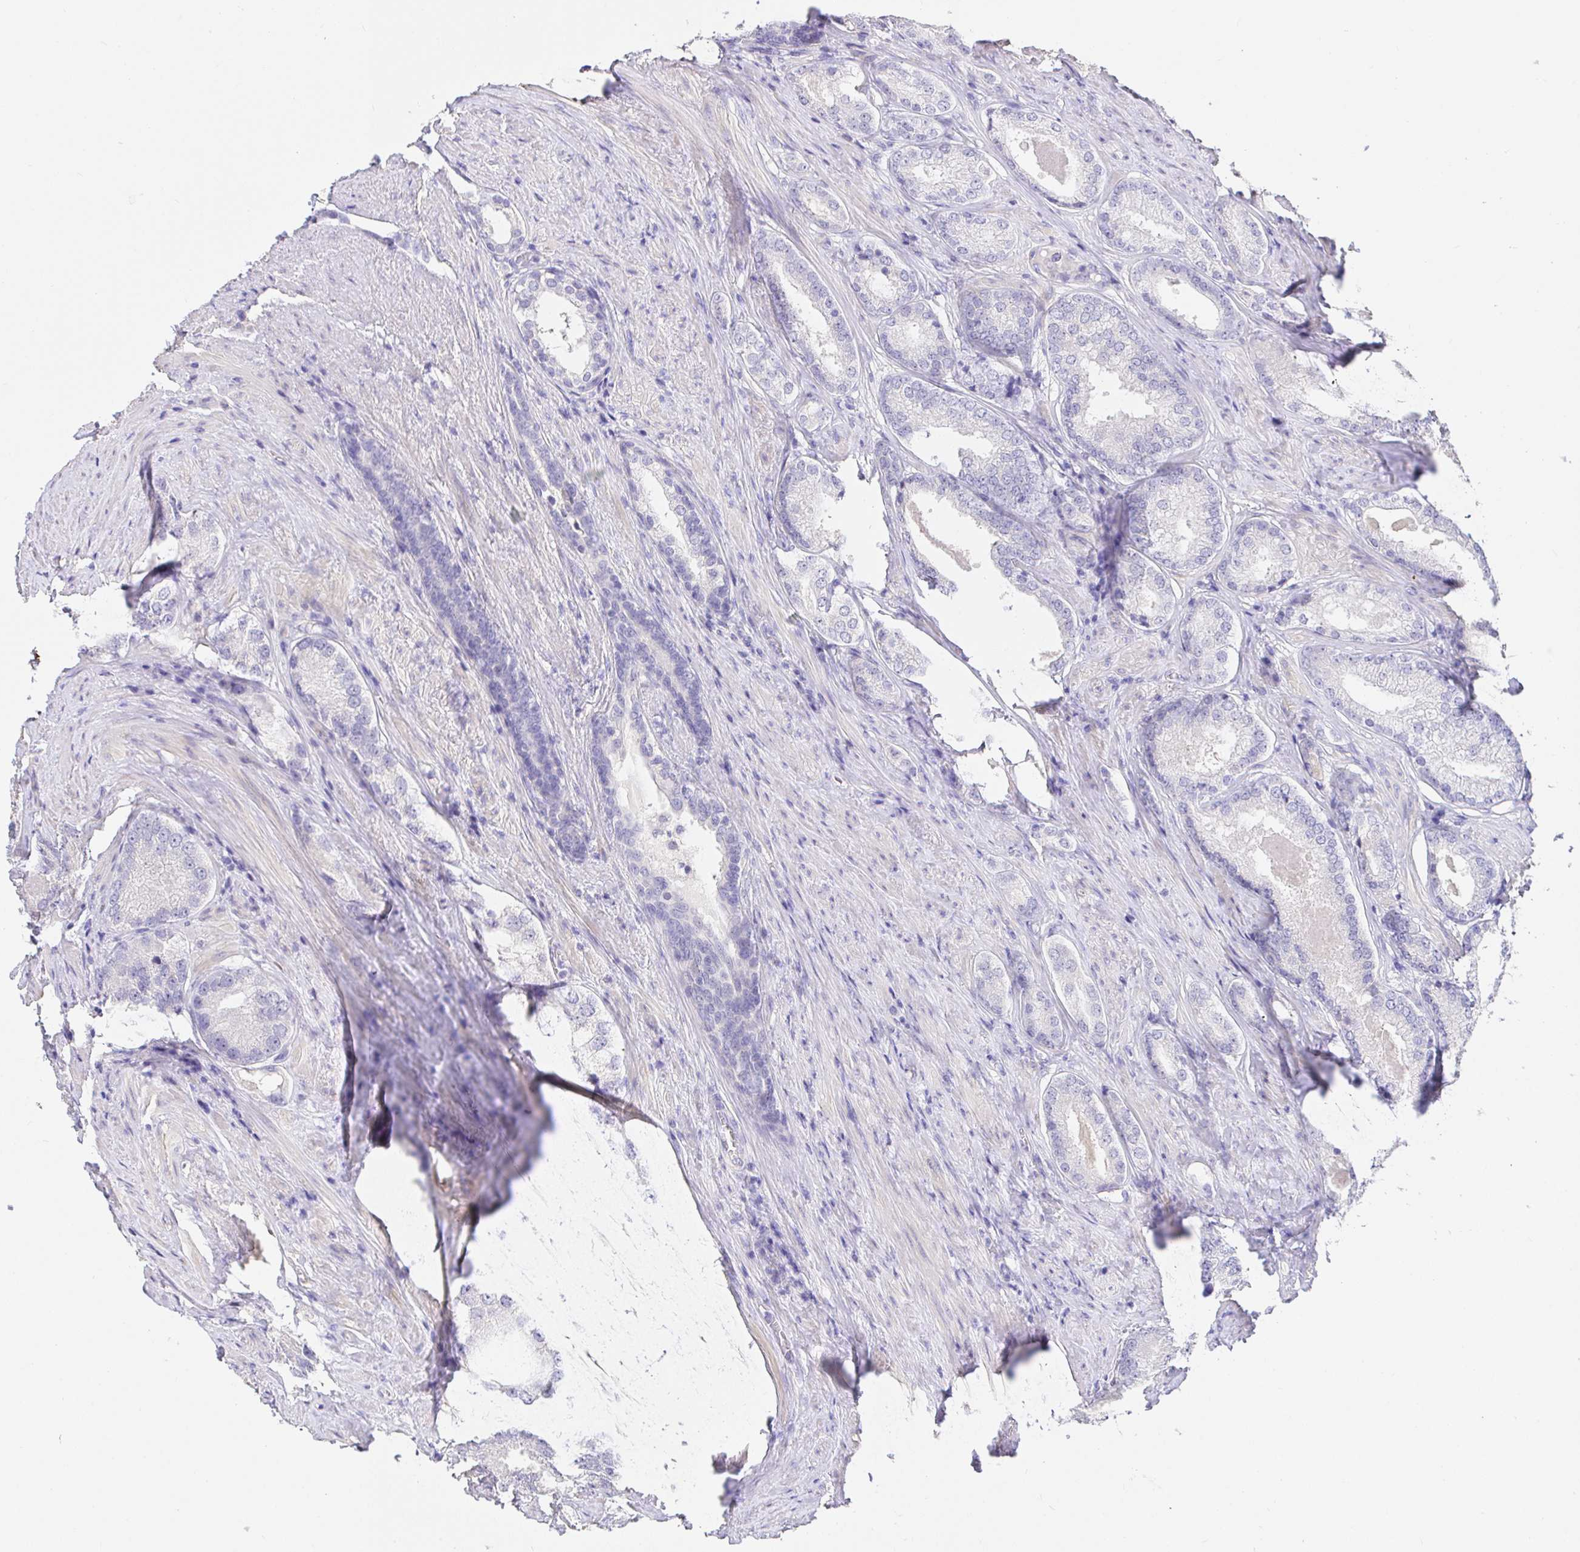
{"staining": {"intensity": "negative", "quantity": "none", "location": "none"}, "tissue": "prostate cancer", "cell_type": "Tumor cells", "image_type": "cancer", "snomed": [{"axis": "morphology", "description": "Adenocarcinoma, NOS"}, {"axis": "morphology", "description": "Adenocarcinoma, Low grade"}, {"axis": "topography", "description": "Prostate"}], "caption": "Immunohistochemistry histopathology image of neoplastic tissue: human prostate adenocarcinoma stained with DAB exhibits no significant protein expression in tumor cells.", "gene": "CDO1", "patient": {"sex": "male", "age": 68}}